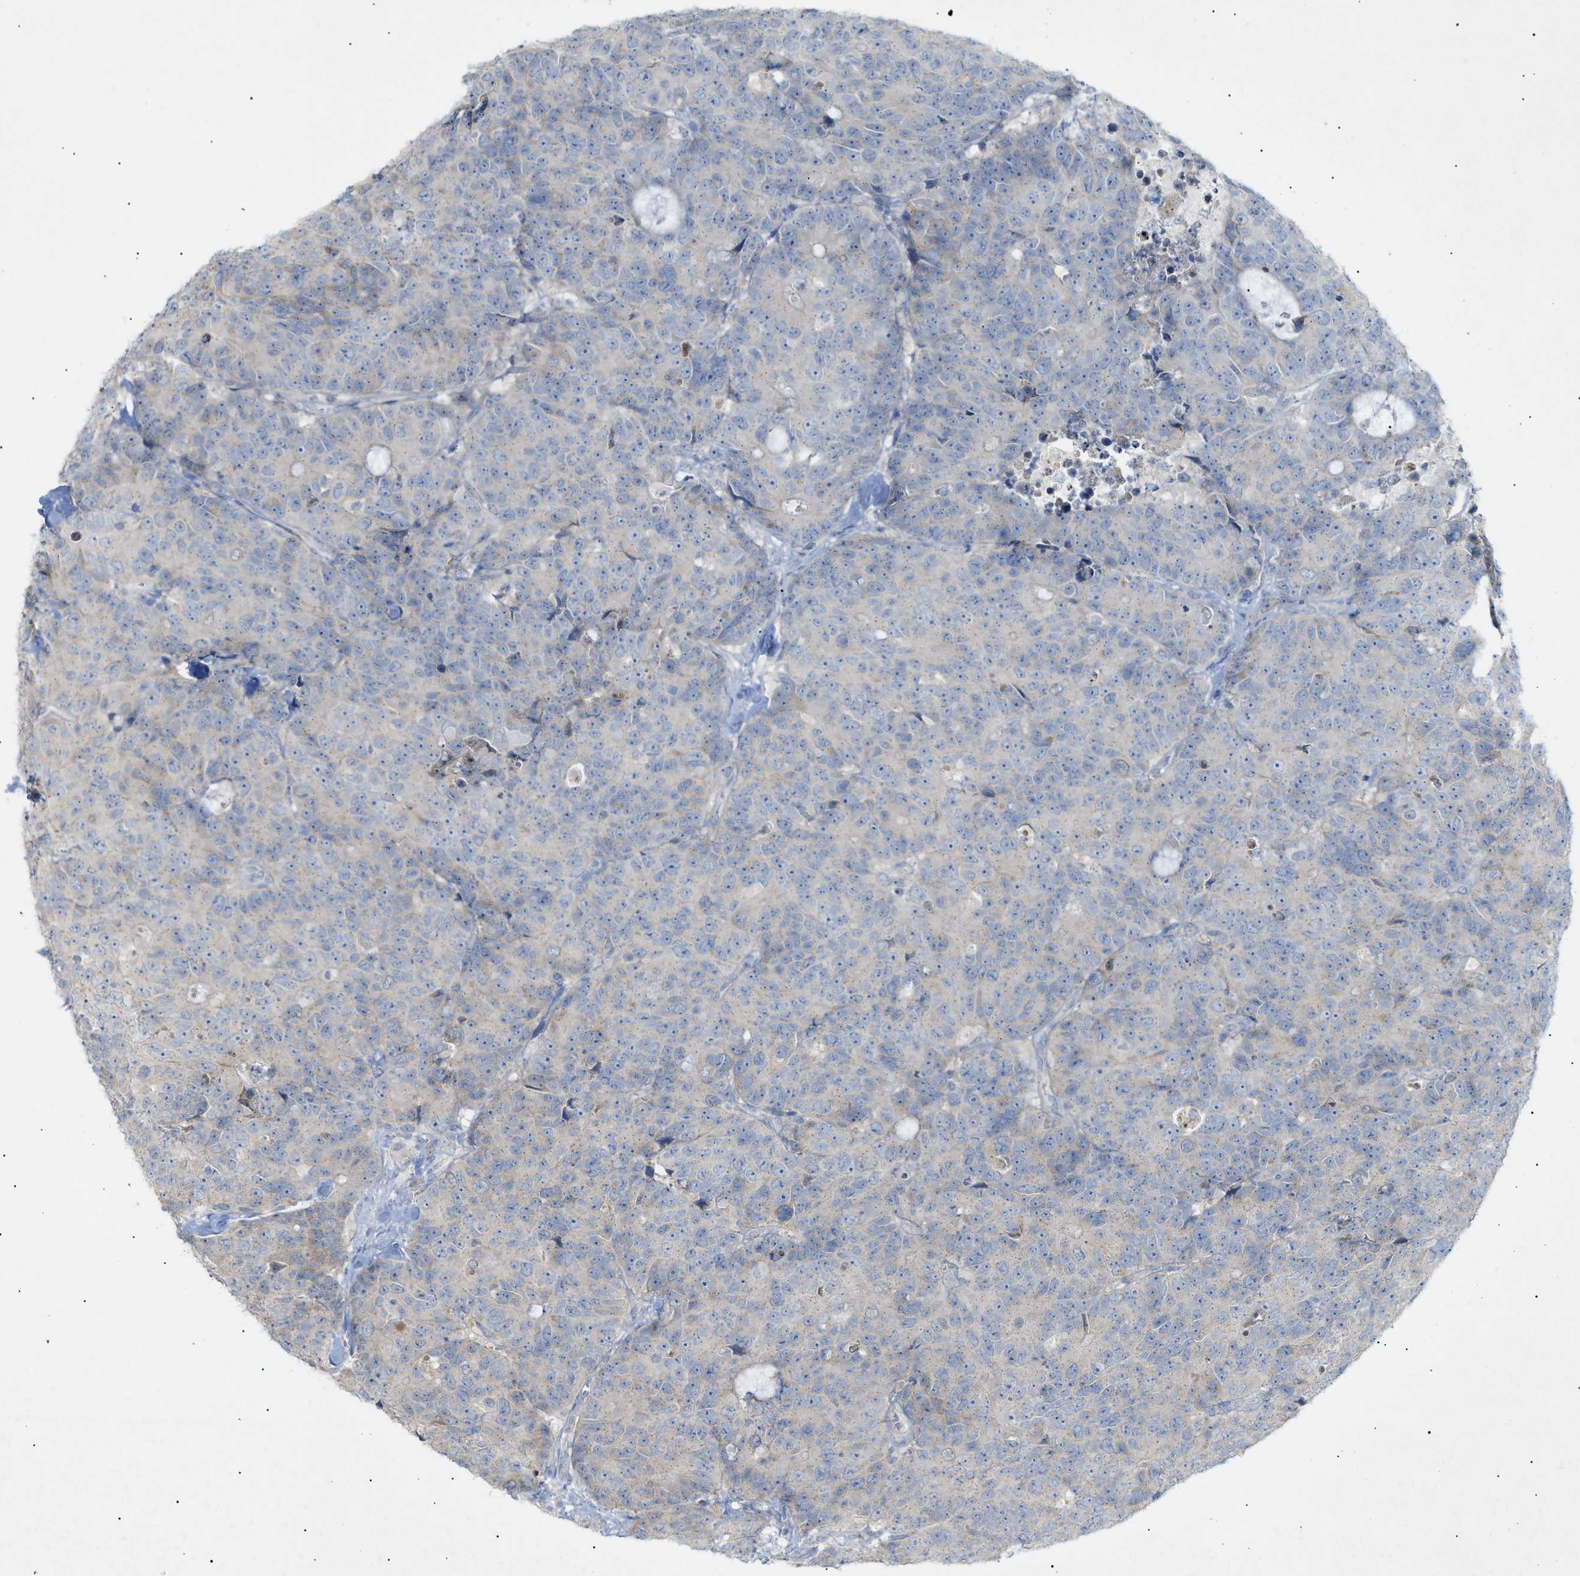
{"staining": {"intensity": "negative", "quantity": "none", "location": "none"}, "tissue": "colorectal cancer", "cell_type": "Tumor cells", "image_type": "cancer", "snomed": [{"axis": "morphology", "description": "Adenocarcinoma, NOS"}, {"axis": "topography", "description": "Colon"}], "caption": "IHC micrograph of neoplastic tissue: colorectal cancer stained with DAB (3,3'-diaminobenzidine) demonstrates no significant protein expression in tumor cells.", "gene": "SLC25A31", "patient": {"sex": "female", "age": 86}}